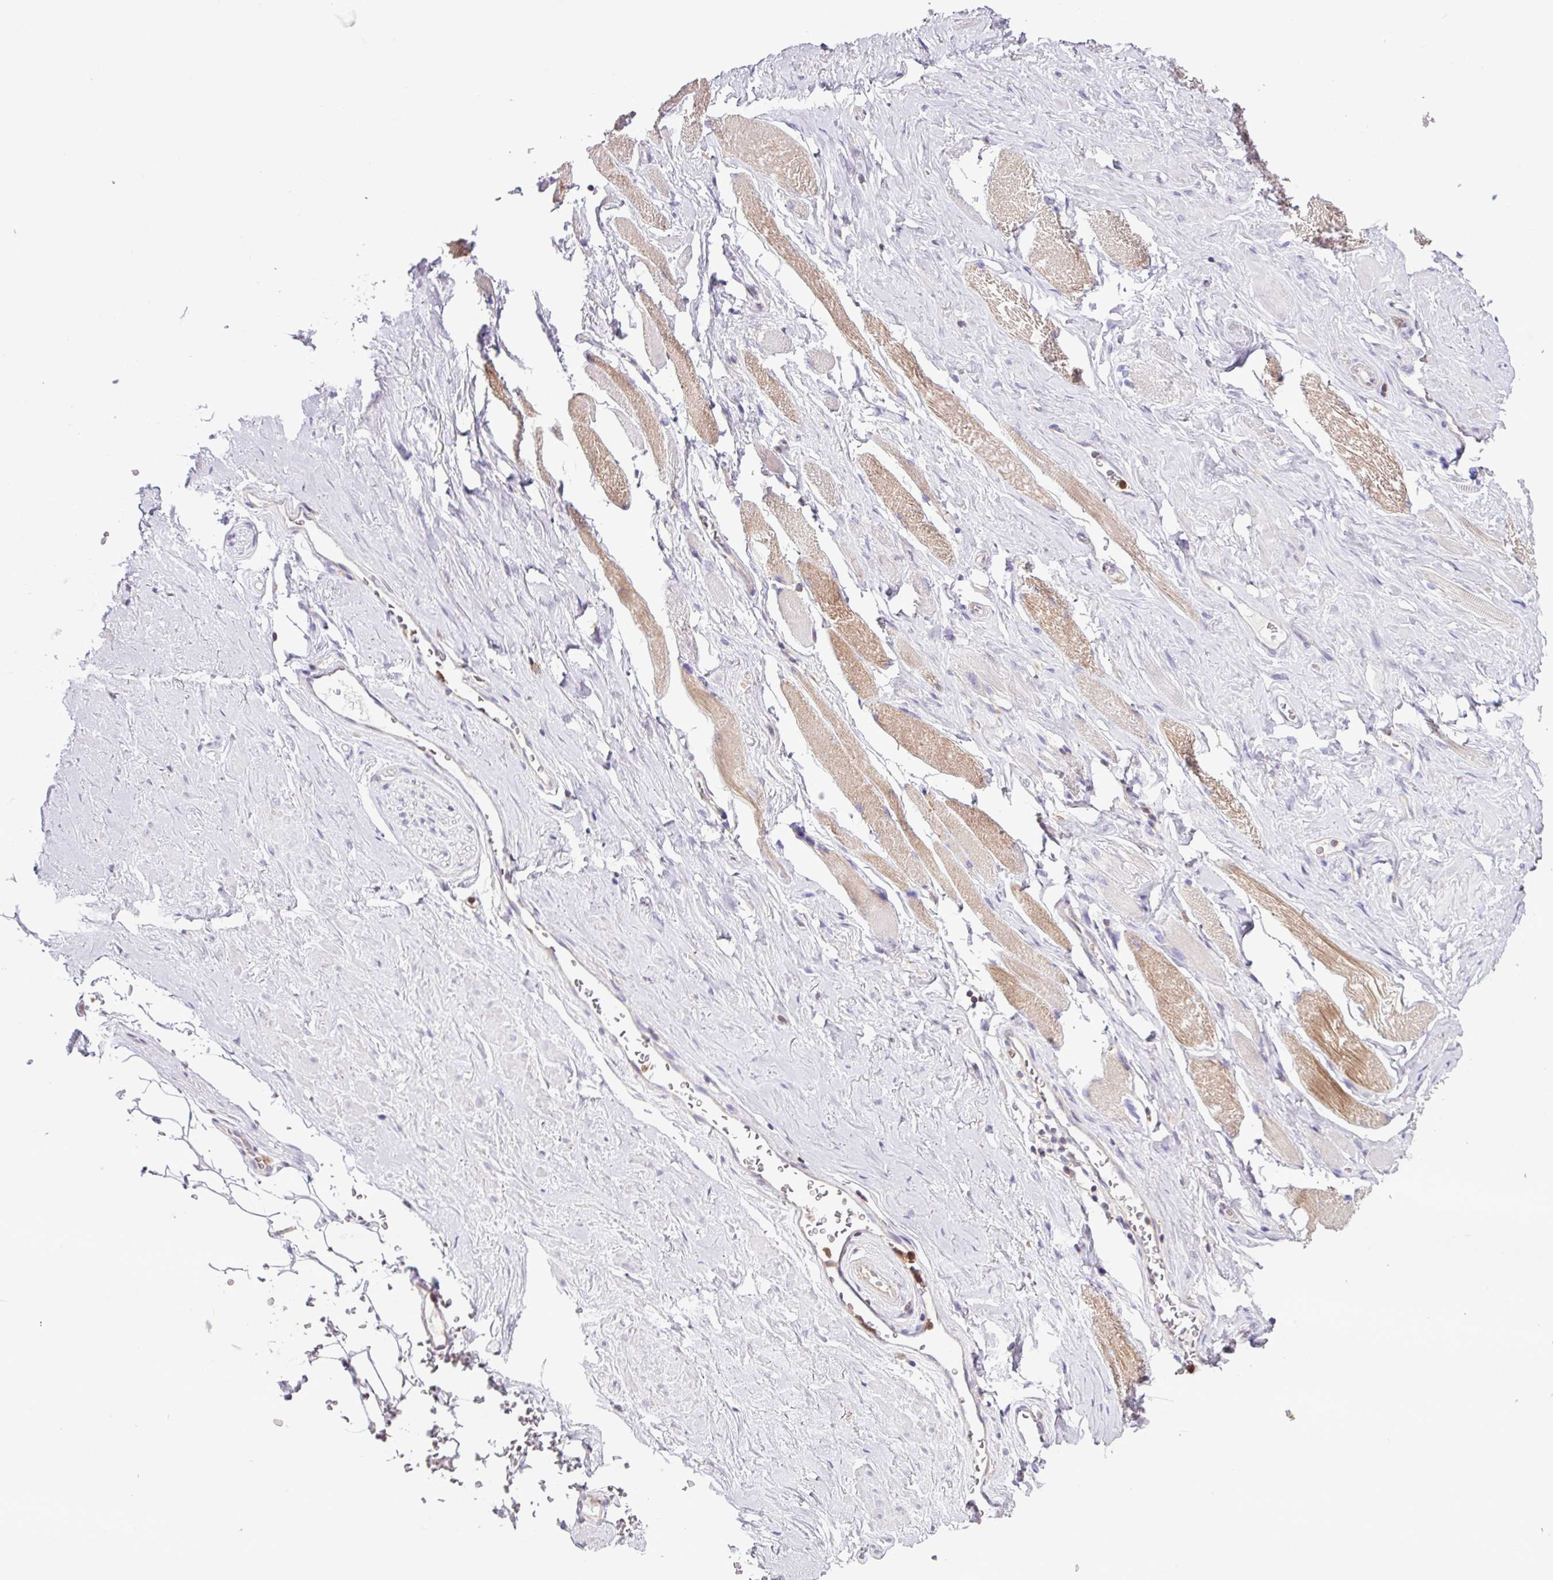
{"staining": {"intensity": "negative", "quantity": "none", "location": "none"}, "tissue": "adipose tissue", "cell_type": "Adipocytes", "image_type": "normal", "snomed": [{"axis": "morphology", "description": "Normal tissue, NOS"}, {"axis": "topography", "description": "Prostate"}, {"axis": "topography", "description": "Peripheral nerve tissue"}], "caption": "Immunohistochemistry micrograph of normal adipose tissue: adipose tissue stained with DAB (3,3'-diaminobenzidine) shows no significant protein expression in adipocytes. The staining is performed using DAB (3,3'-diaminobenzidine) brown chromogen with nuclei counter-stained in using hematoxylin.", "gene": "ACTR3B", "patient": {"sex": "male", "age": 61}}